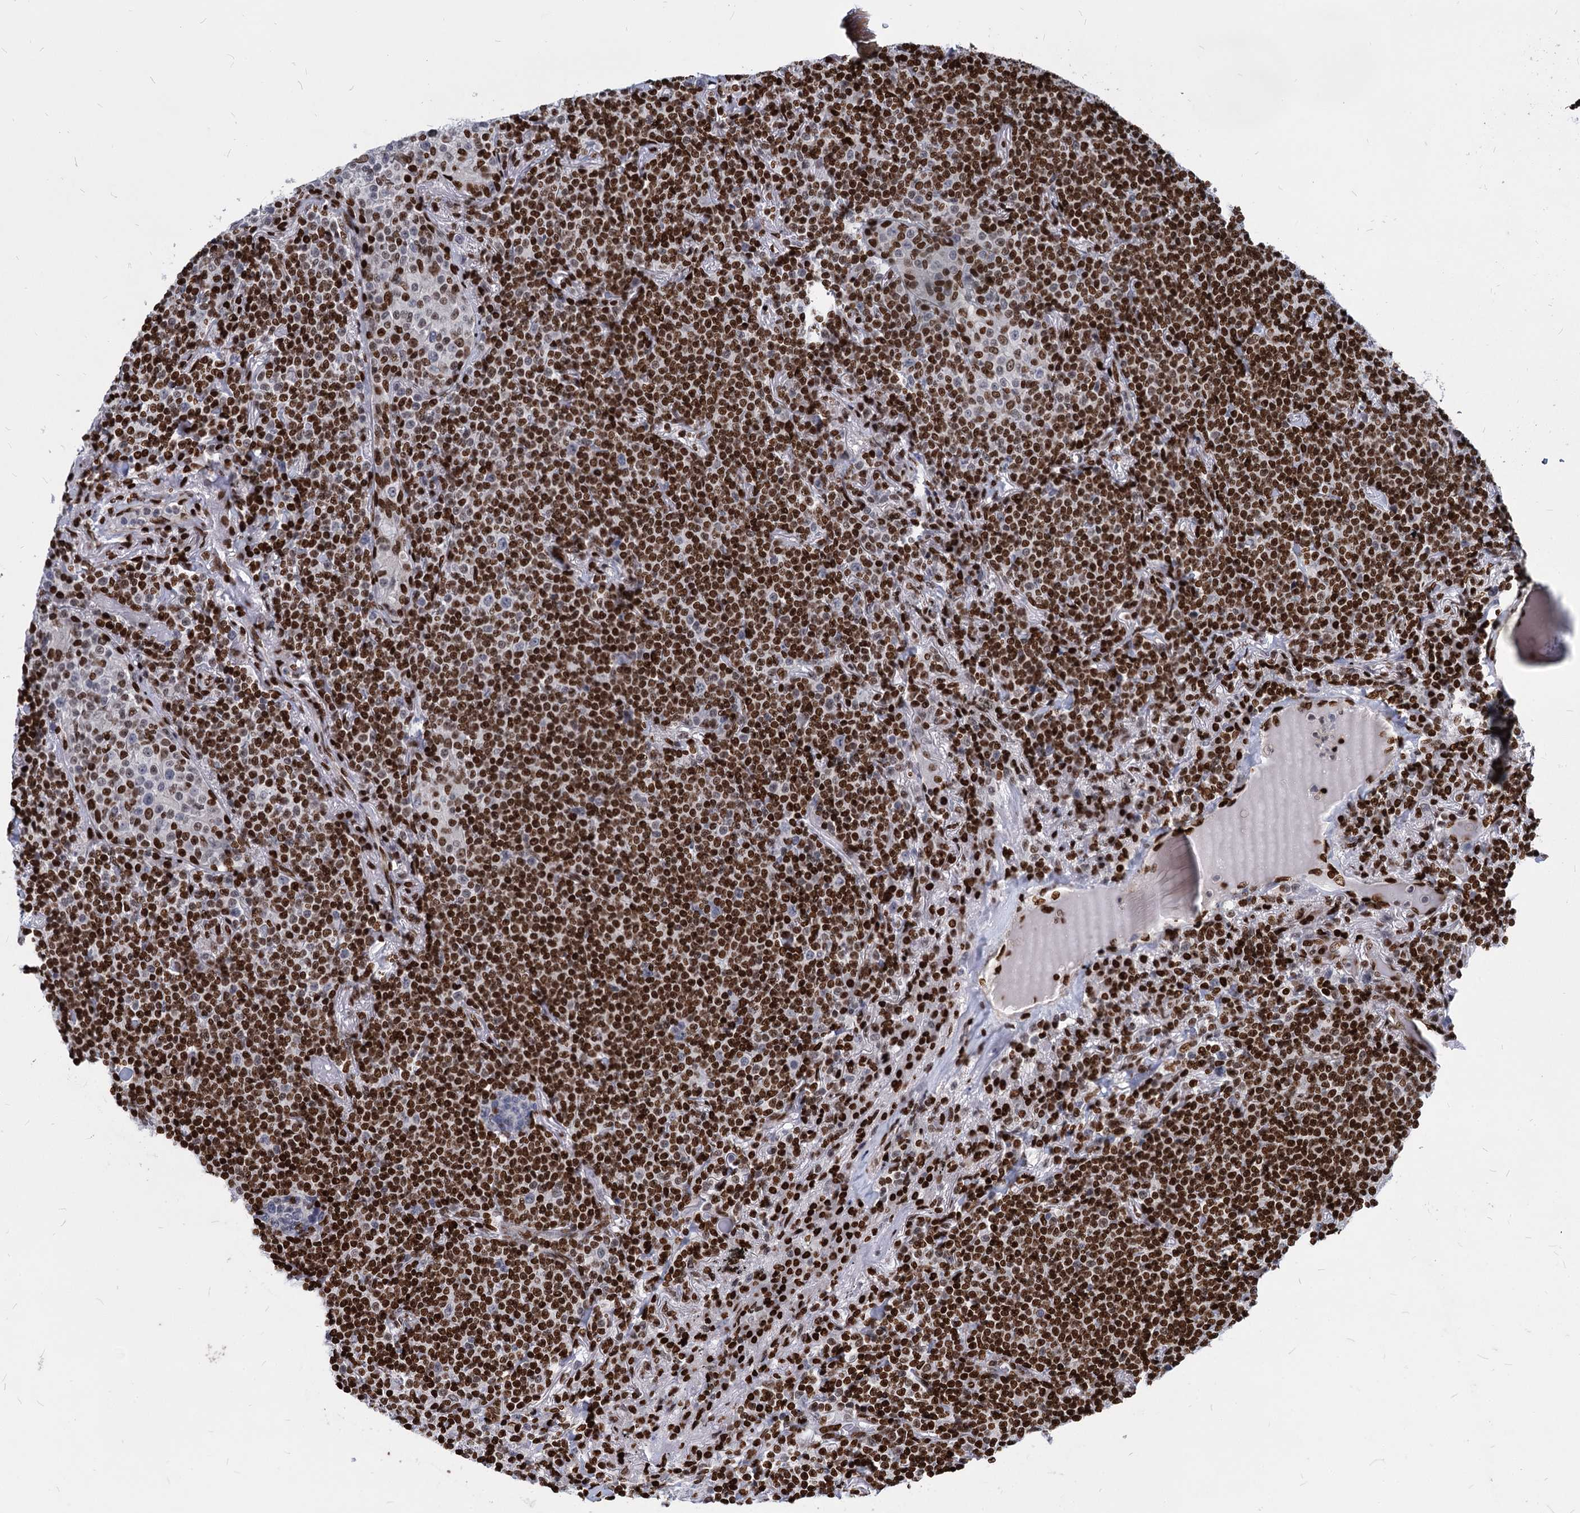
{"staining": {"intensity": "strong", "quantity": ">75%", "location": "nuclear"}, "tissue": "lymphoma", "cell_type": "Tumor cells", "image_type": "cancer", "snomed": [{"axis": "morphology", "description": "Malignant lymphoma, non-Hodgkin's type, Low grade"}, {"axis": "topography", "description": "Lung"}], "caption": "Immunohistochemical staining of human low-grade malignant lymphoma, non-Hodgkin's type exhibits high levels of strong nuclear protein expression in about >75% of tumor cells.", "gene": "MECP2", "patient": {"sex": "female", "age": 71}}